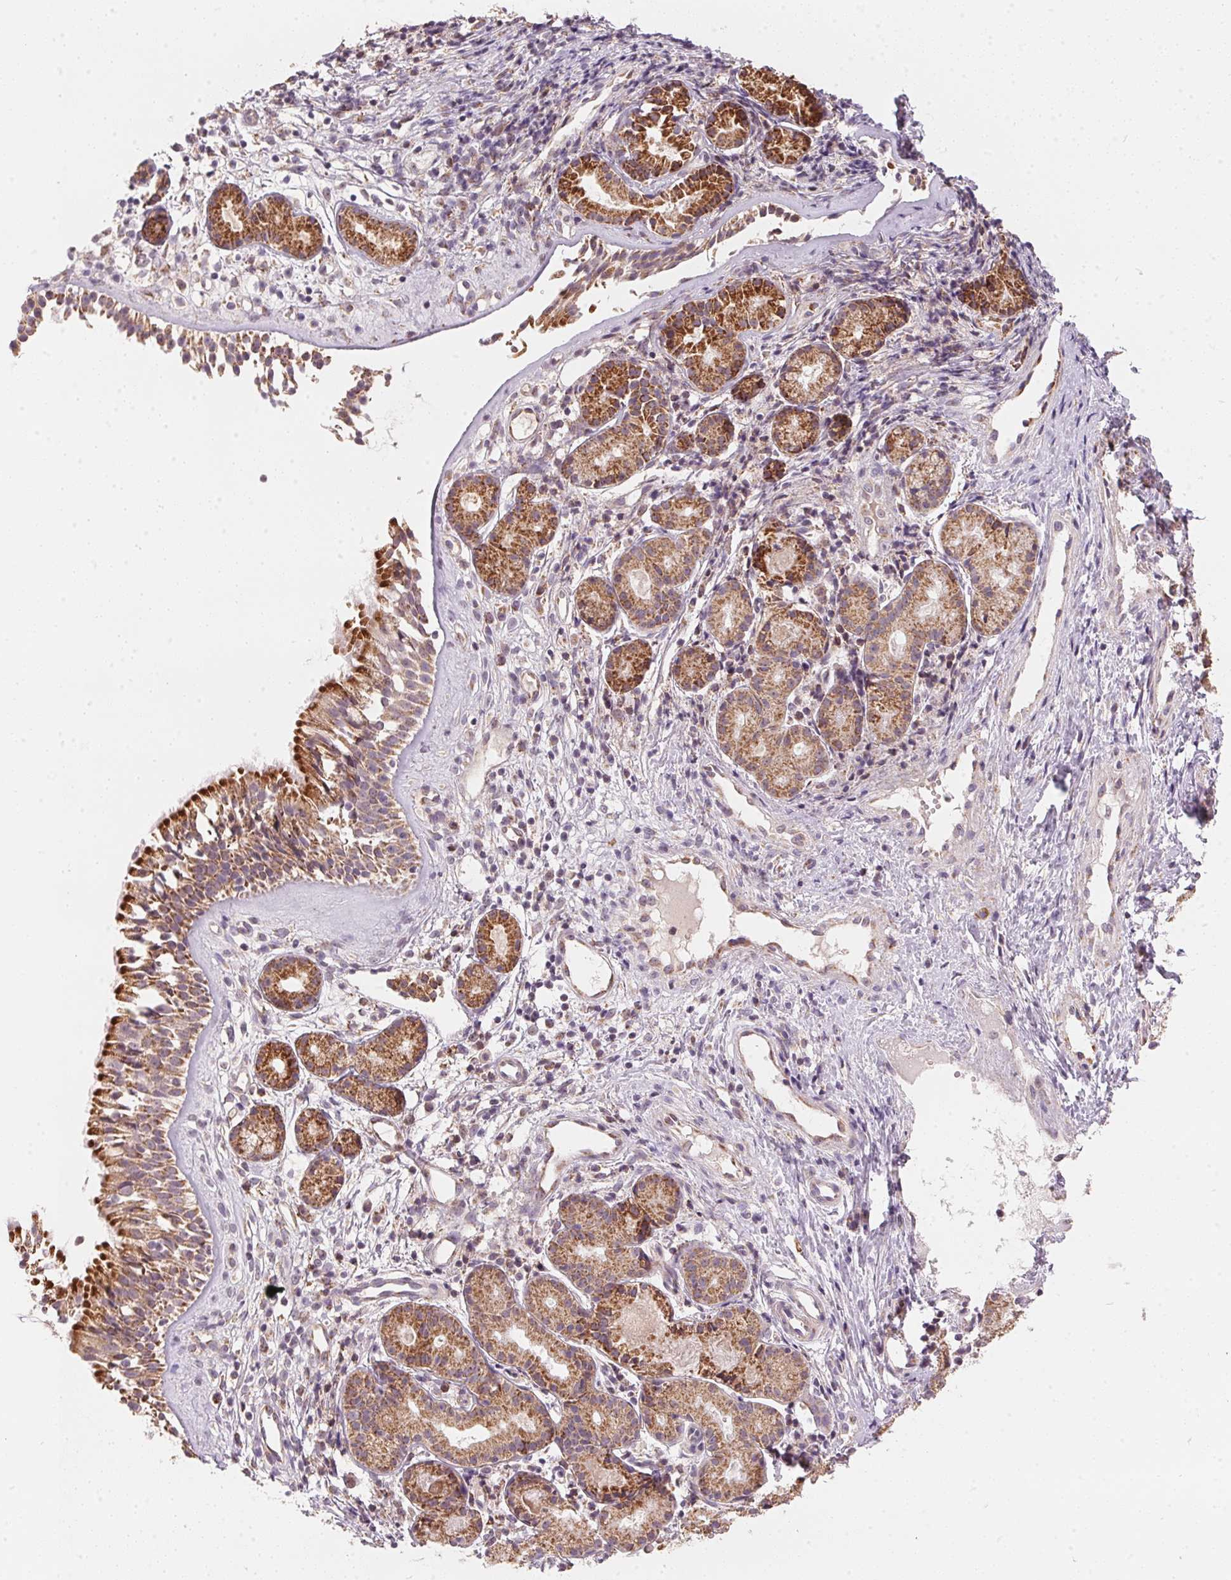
{"staining": {"intensity": "strong", "quantity": ">75%", "location": "cytoplasmic/membranous"}, "tissue": "nasopharynx", "cell_type": "Respiratory epithelial cells", "image_type": "normal", "snomed": [{"axis": "morphology", "description": "Normal tissue, NOS"}, {"axis": "topography", "description": "Nasopharynx"}], "caption": "A photomicrograph showing strong cytoplasmic/membranous expression in about >75% of respiratory epithelial cells in normal nasopharynx, as visualized by brown immunohistochemical staining.", "gene": "COQ7", "patient": {"sex": "male", "age": 58}}